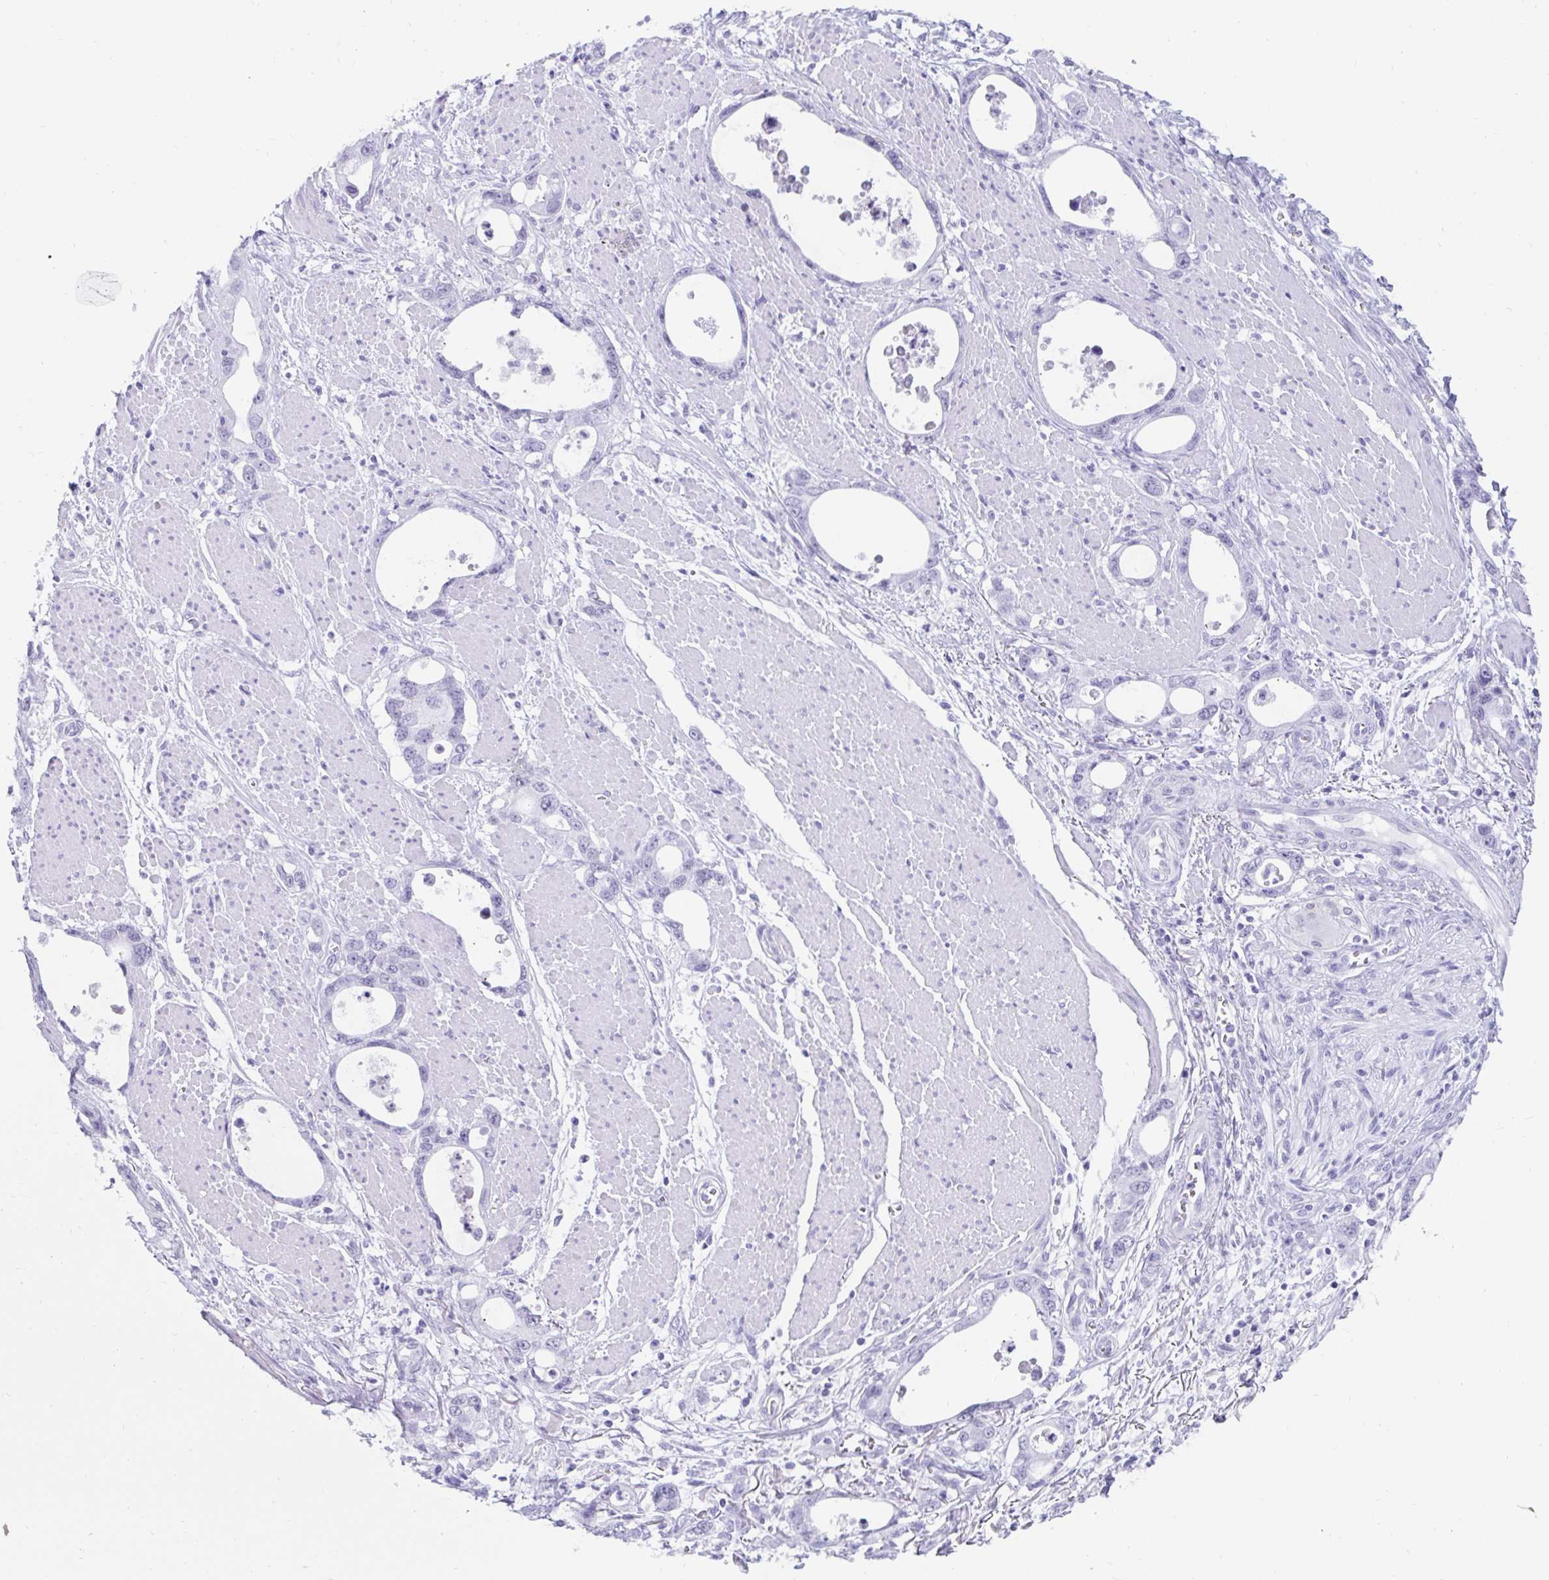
{"staining": {"intensity": "negative", "quantity": "none", "location": "none"}, "tissue": "stomach cancer", "cell_type": "Tumor cells", "image_type": "cancer", "snomed": [{"axis": "morphology", "description": "Adenocarcinoma, NOS"}, {"axis": "topography", "description": "Stomach, upper"}], "caption": "Stomach adenocarcinoma was stained to show a protein in brown. There is no significant expression in tumor cells.", "gene": "GKN2", "patient": {"sex": "male", "age": 74}}